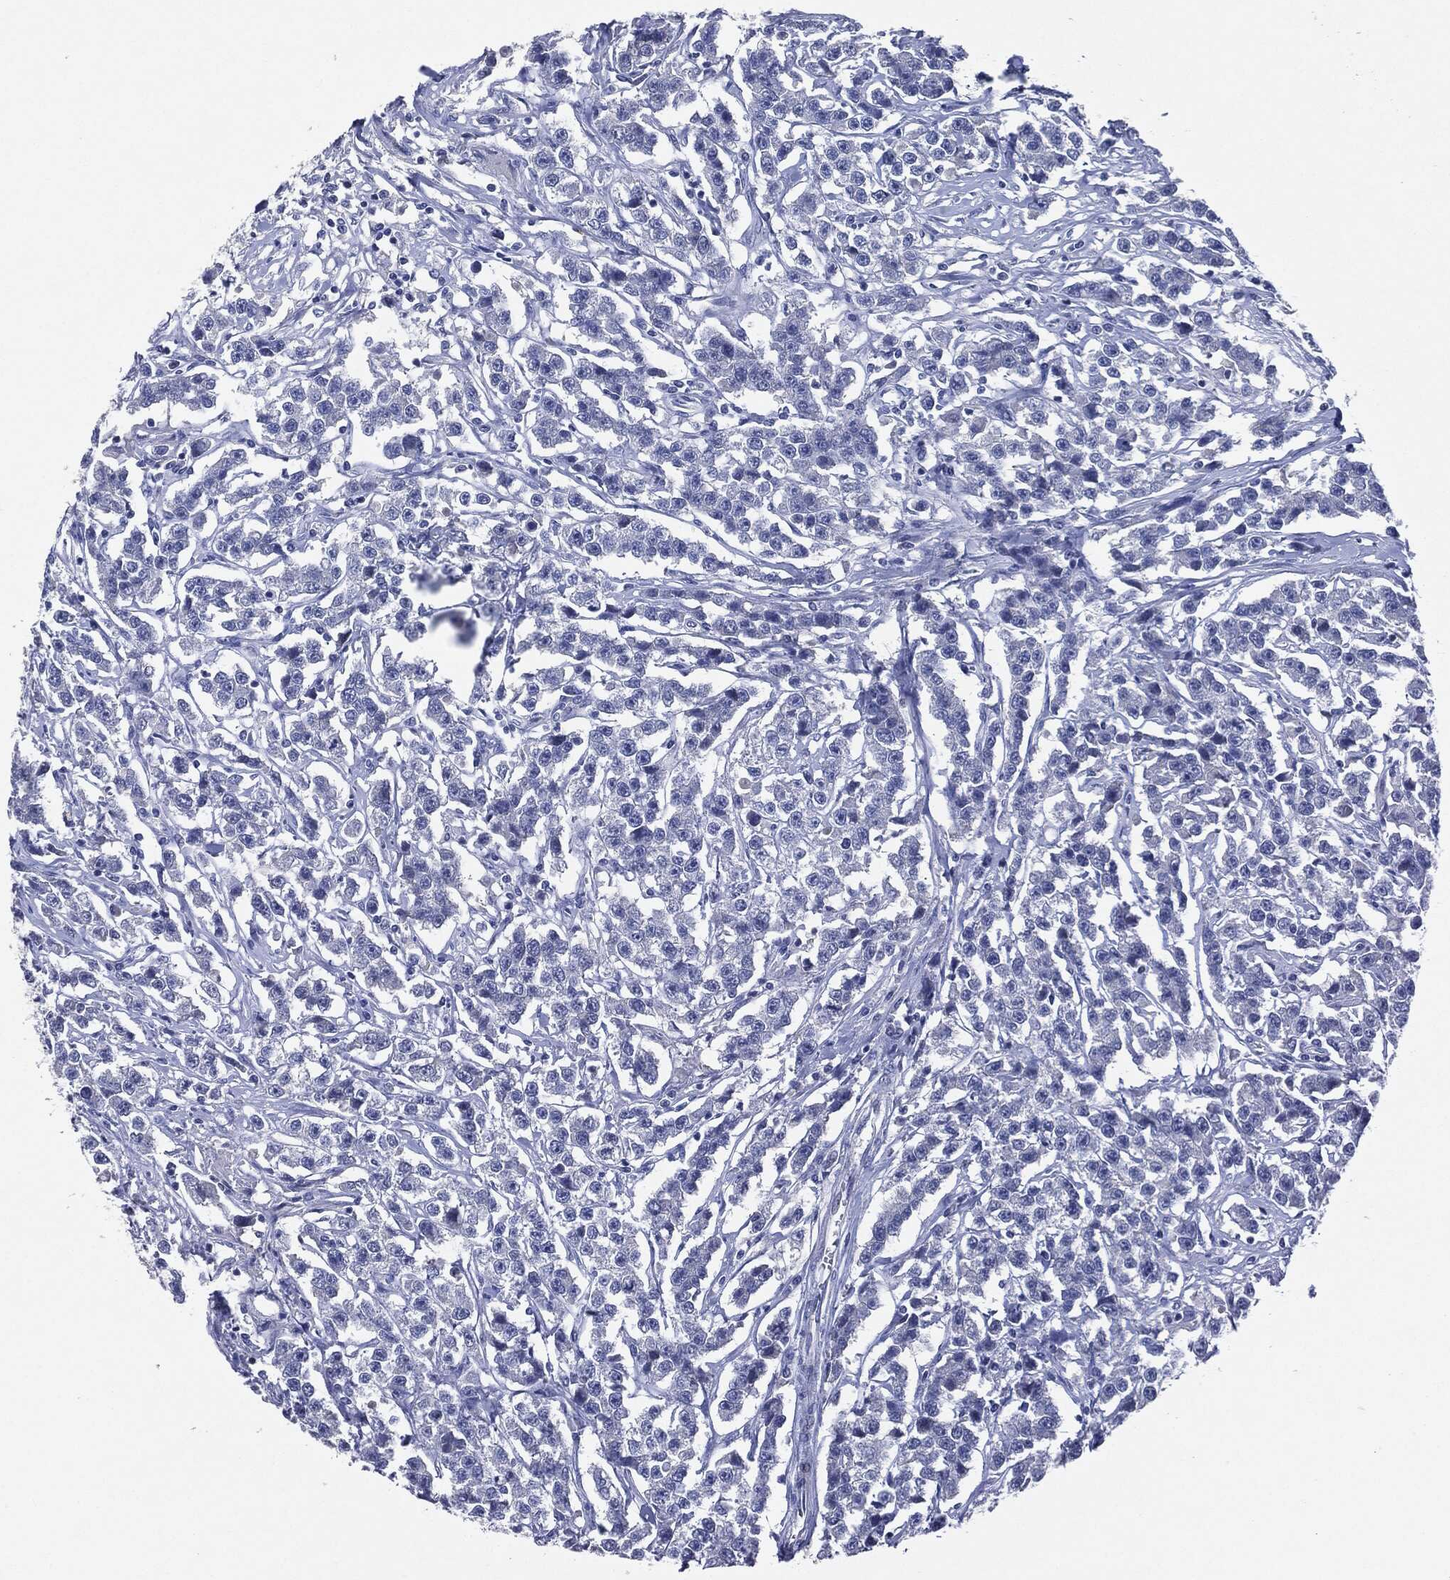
{"staining": {"intensity": "negative", "quantity": "none", "location": "none"}, "tissue": "testis cancer", "cell_type": "Tumor cells", "image_type": "cancer", "snomed": [{"axis": "morphology", "description": "Seminoma, NOS"}, {"axis": "topography", "description": "Testis"}], "caption": "Tumor cells show no significant positivity in testis seminoma.", "gene": "NTRK1", "patient": {"sex": "male", "age": 59}}